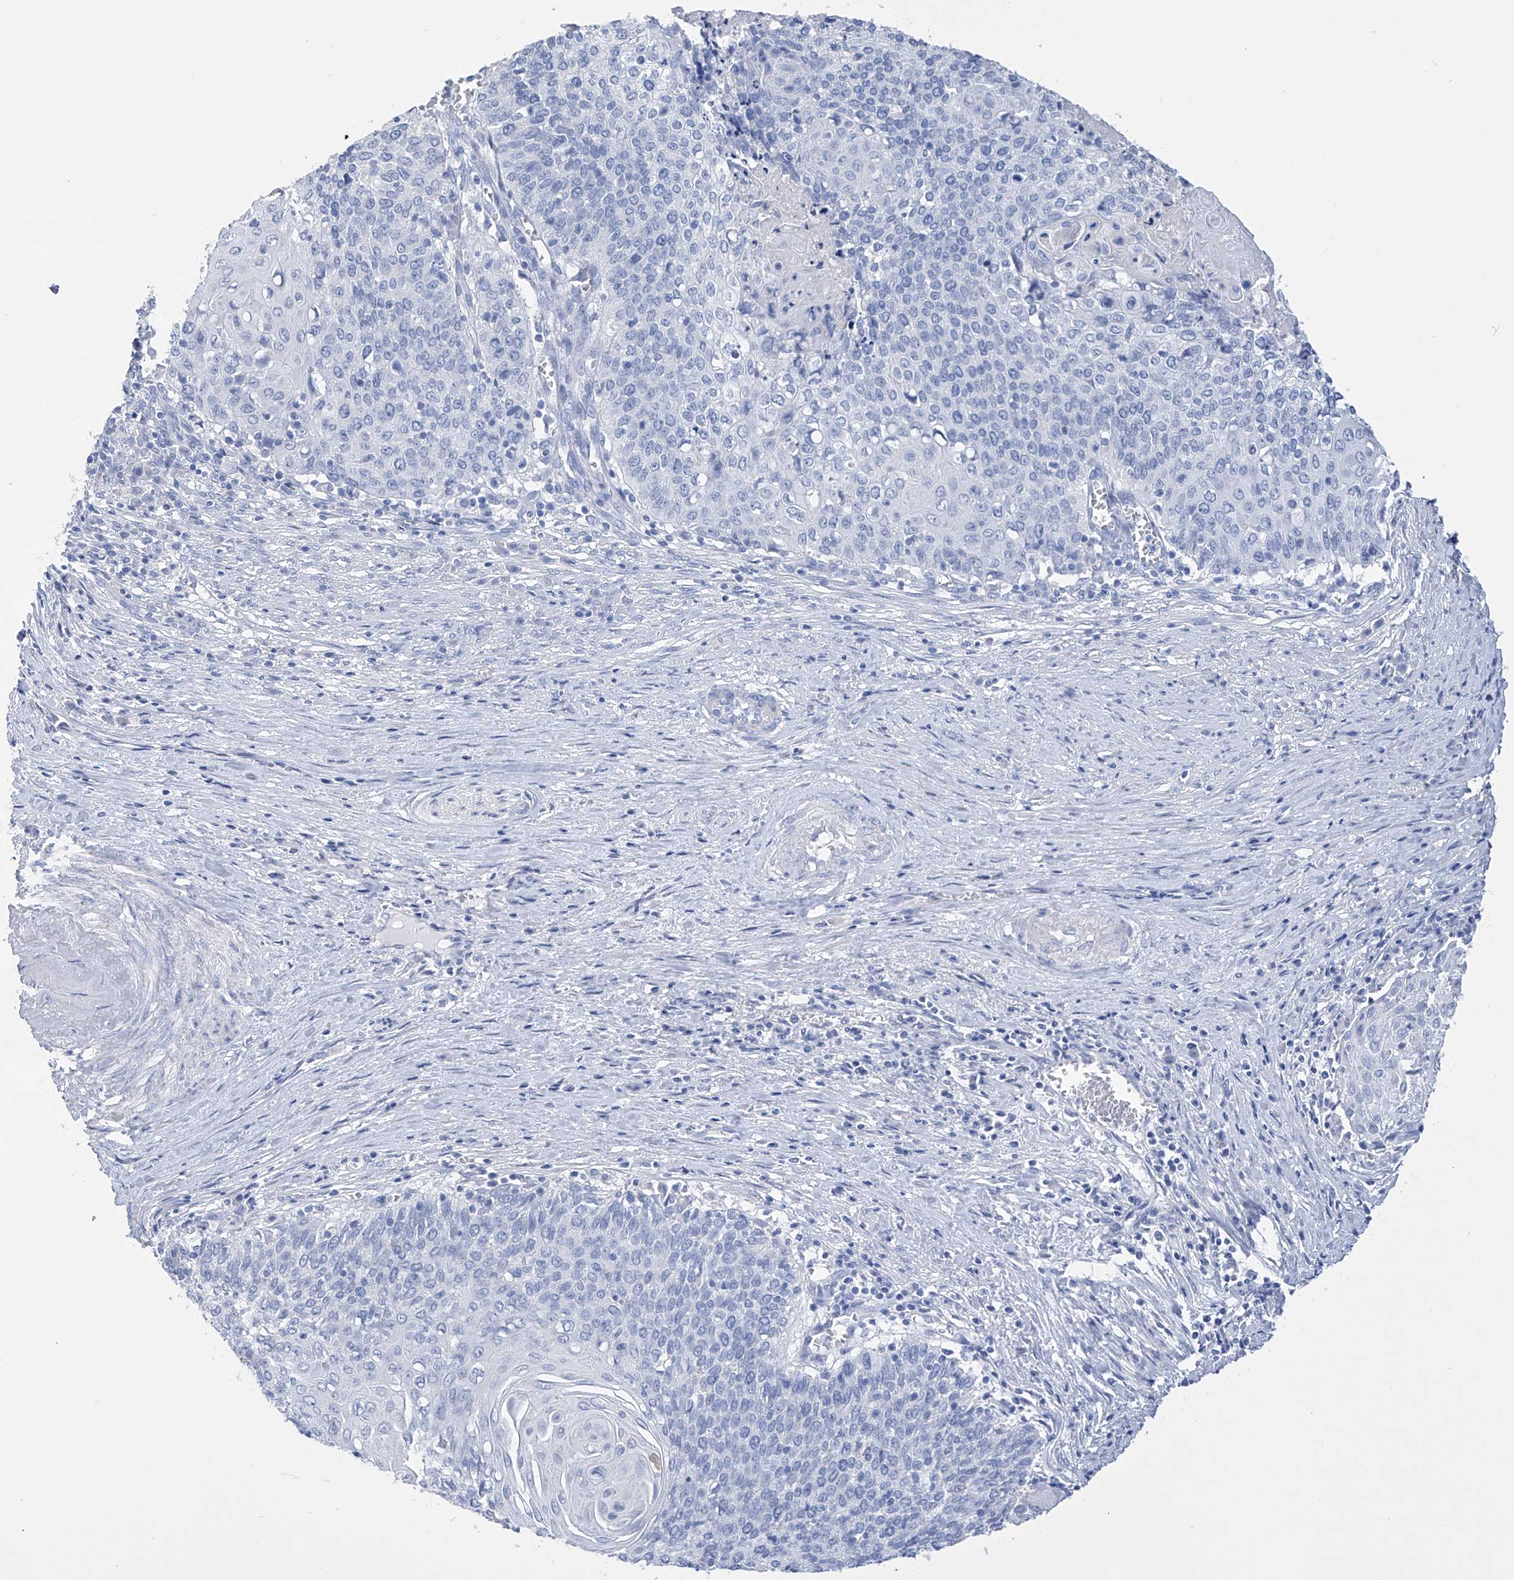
{"staining": {"intensity": "negative", "quantity": "none", "location": "none"}, "tissue": "cervical cancer", "cell_type": "Tumor cells", "image_type": "cancer", "snomed": [{"axis": "morphology", "description": "Squamous cell carcinoma, NOS"}, {"axis": "topography", "description": "Cervix"}], "caption": "High magnification brightfield microscopy of cervical squamous cell carcinoma stained with DAB (3,3'-diaminobenzidine) (brown) and counterstained with hematoxylin (blue): tumor cells show no significant positivity.", "gene": "ADRA1A", "patient": {"sex": "female", "age": 39}}